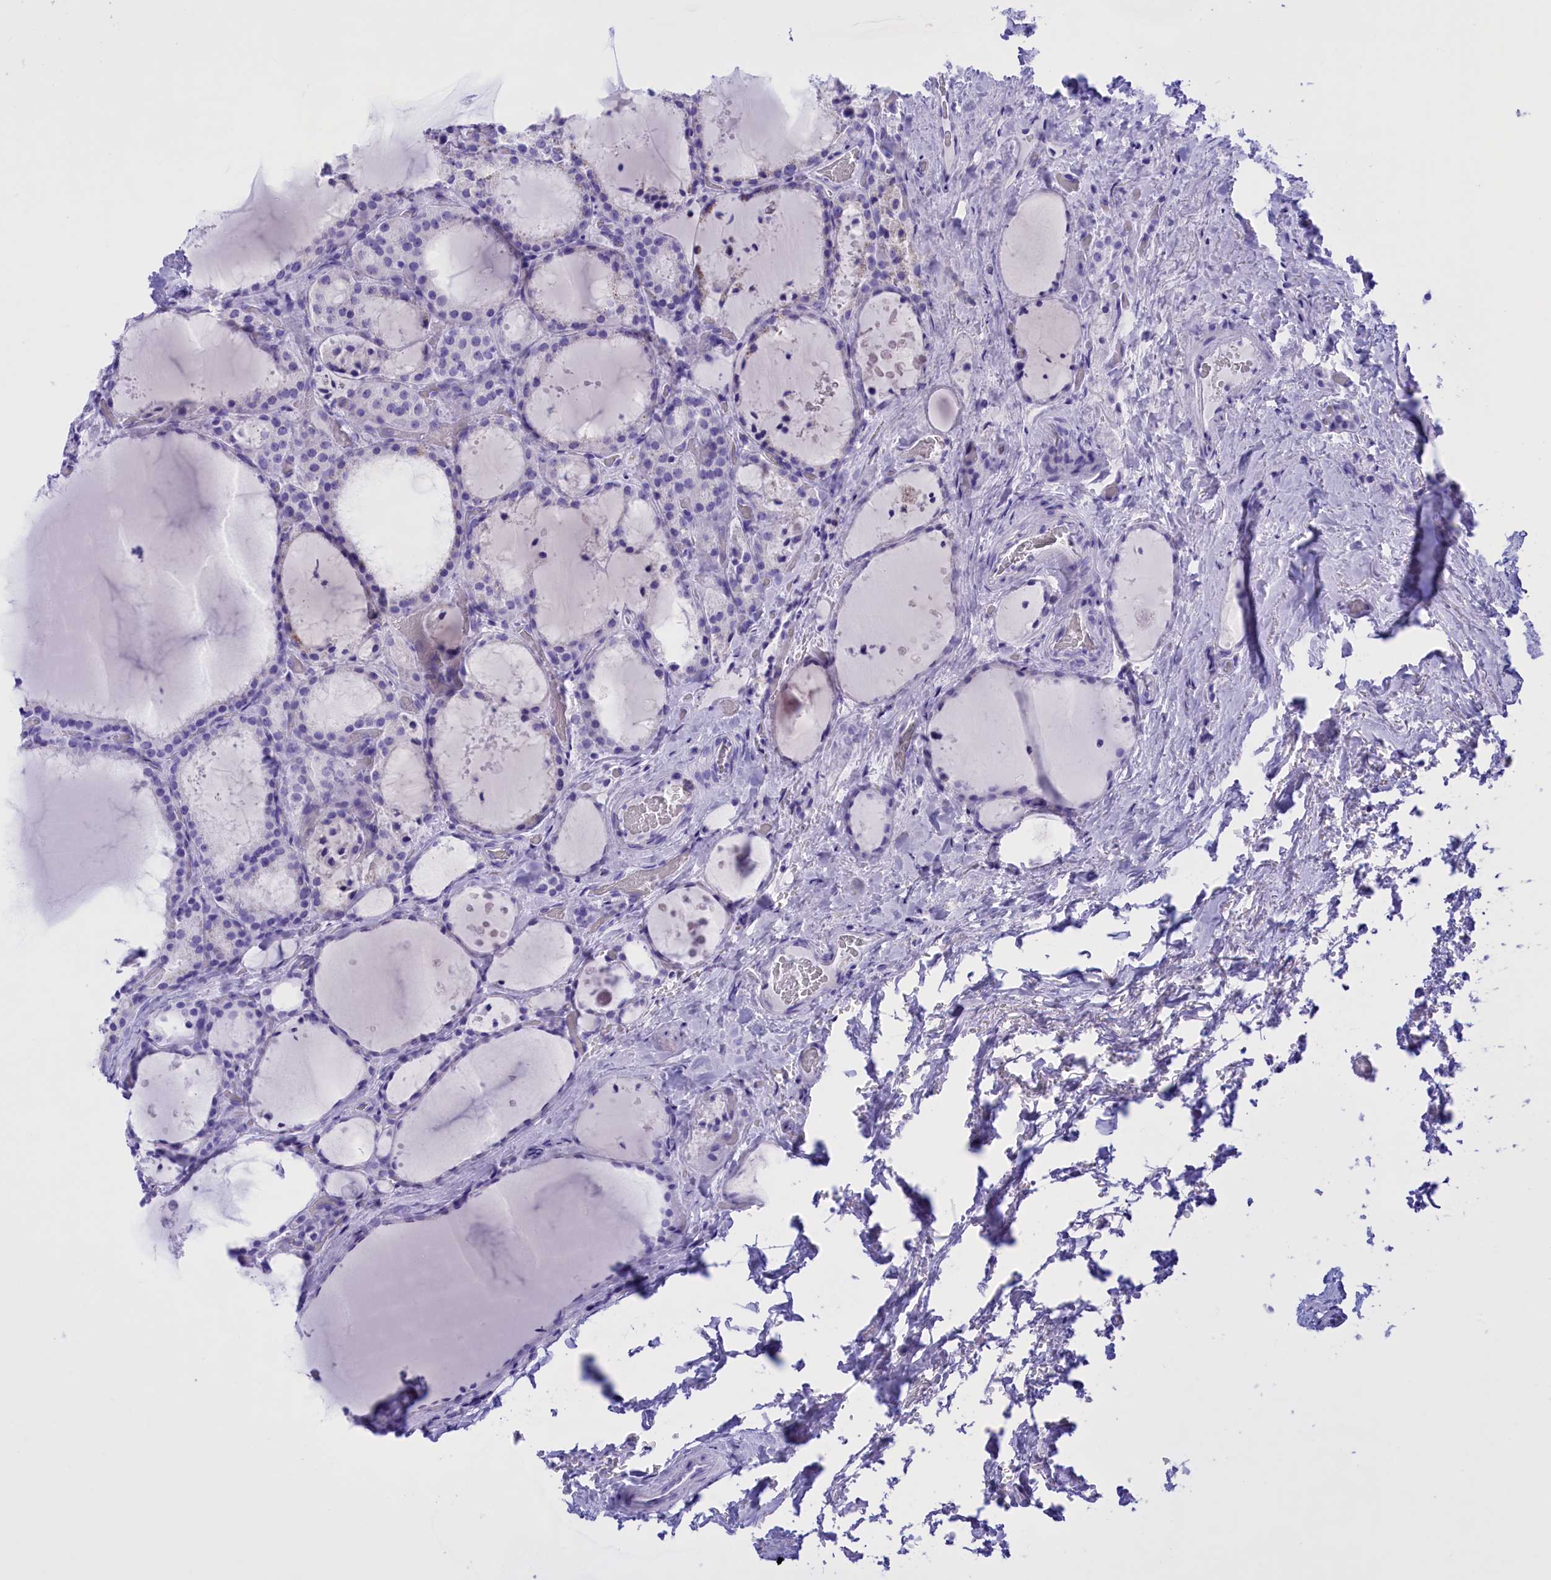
{"staining": {"intensity": "negative", "quantity": "none", "location": "none"}, "tissue": "thyroid cancer", "cell_type": "Tumor cells", "image_type": "cancer", "snomed": [{"axis": "morphology", "description": "Papillary adenocarcinoma, NOS"}, {"axis": "topography", "description": "Thyroid gland"}], "caption": "Immunohistochemistry (IHC) photomicrograph of neoplastic tissue: human thyroid cancer stained with DAB (3,3'-diaminobenzidine) reveals no significant protein staining in tumor cells. (DAB IHC with hematoxylin counter stain).", "gene": "BRI3", "patient": {"sex": "male", "age": 77}}